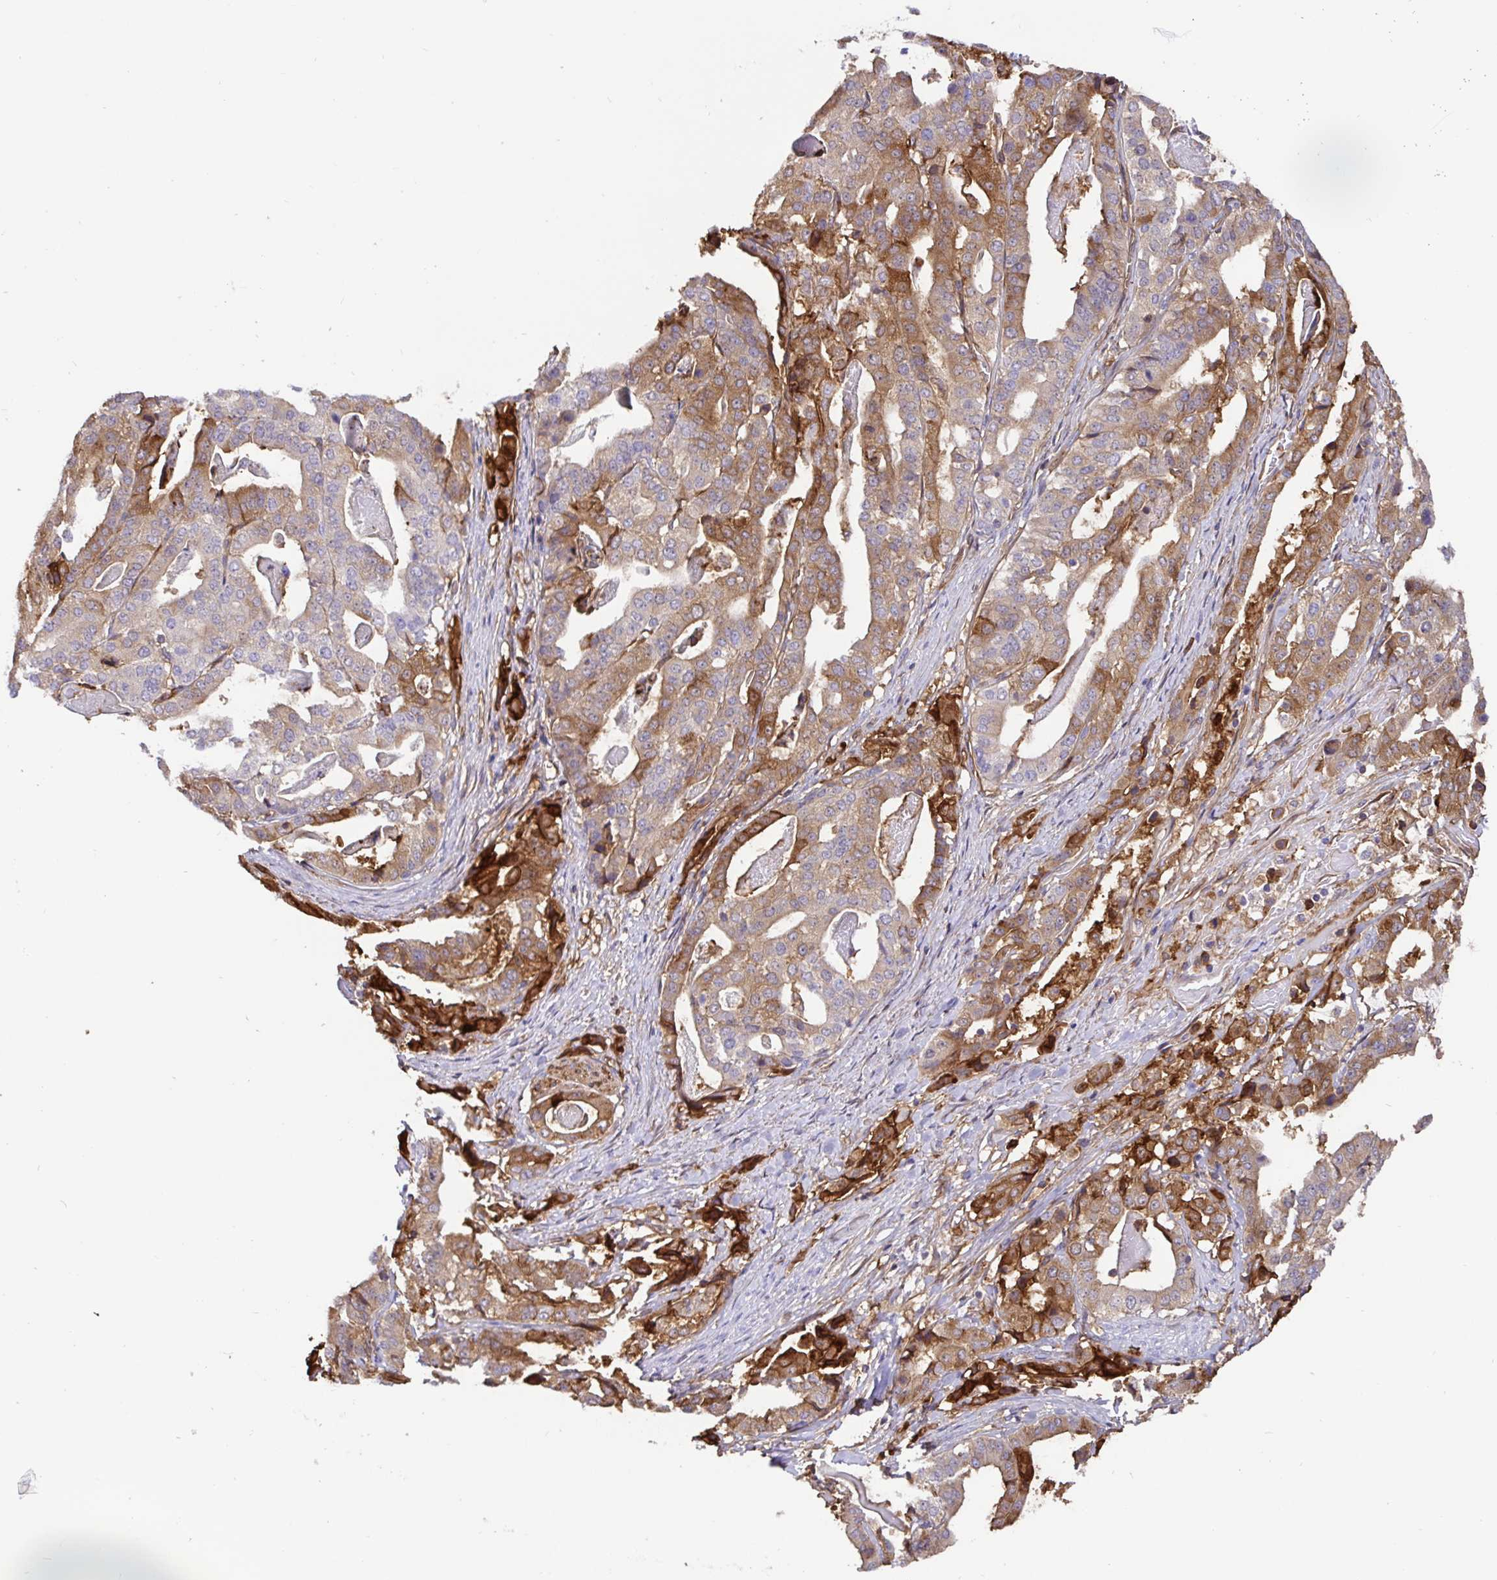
{"staining": {"intensity": "moderate", "quantity": "25%-75%", "location": "cytoplasmic/membranous"}, "tissue": "stomach cancer", "cell_type": "Tumor cells", "image_type": "cancer", "snomed": [{"axis": "morphology", "description": "Adenocarcinoma, NOS"}, {"axis": "topography", "description": "Stomach"}], "caption": "High-magnification brightfield microscopy of stomach cancer stained with DAB (brown) and counterstained with hematoxylin (blue). tumor cells exhibit moderate cytoplasmic/membranous positivity is present in about25%-75% of cells. (Stains: DAB (3,3'-diaminobenzidine) in brown, nuclei in blue, Microscopy: brightfield microscopy at high magnification).", "gene": "ANXA2", "patient": {"sex": "male", "age": 48}}